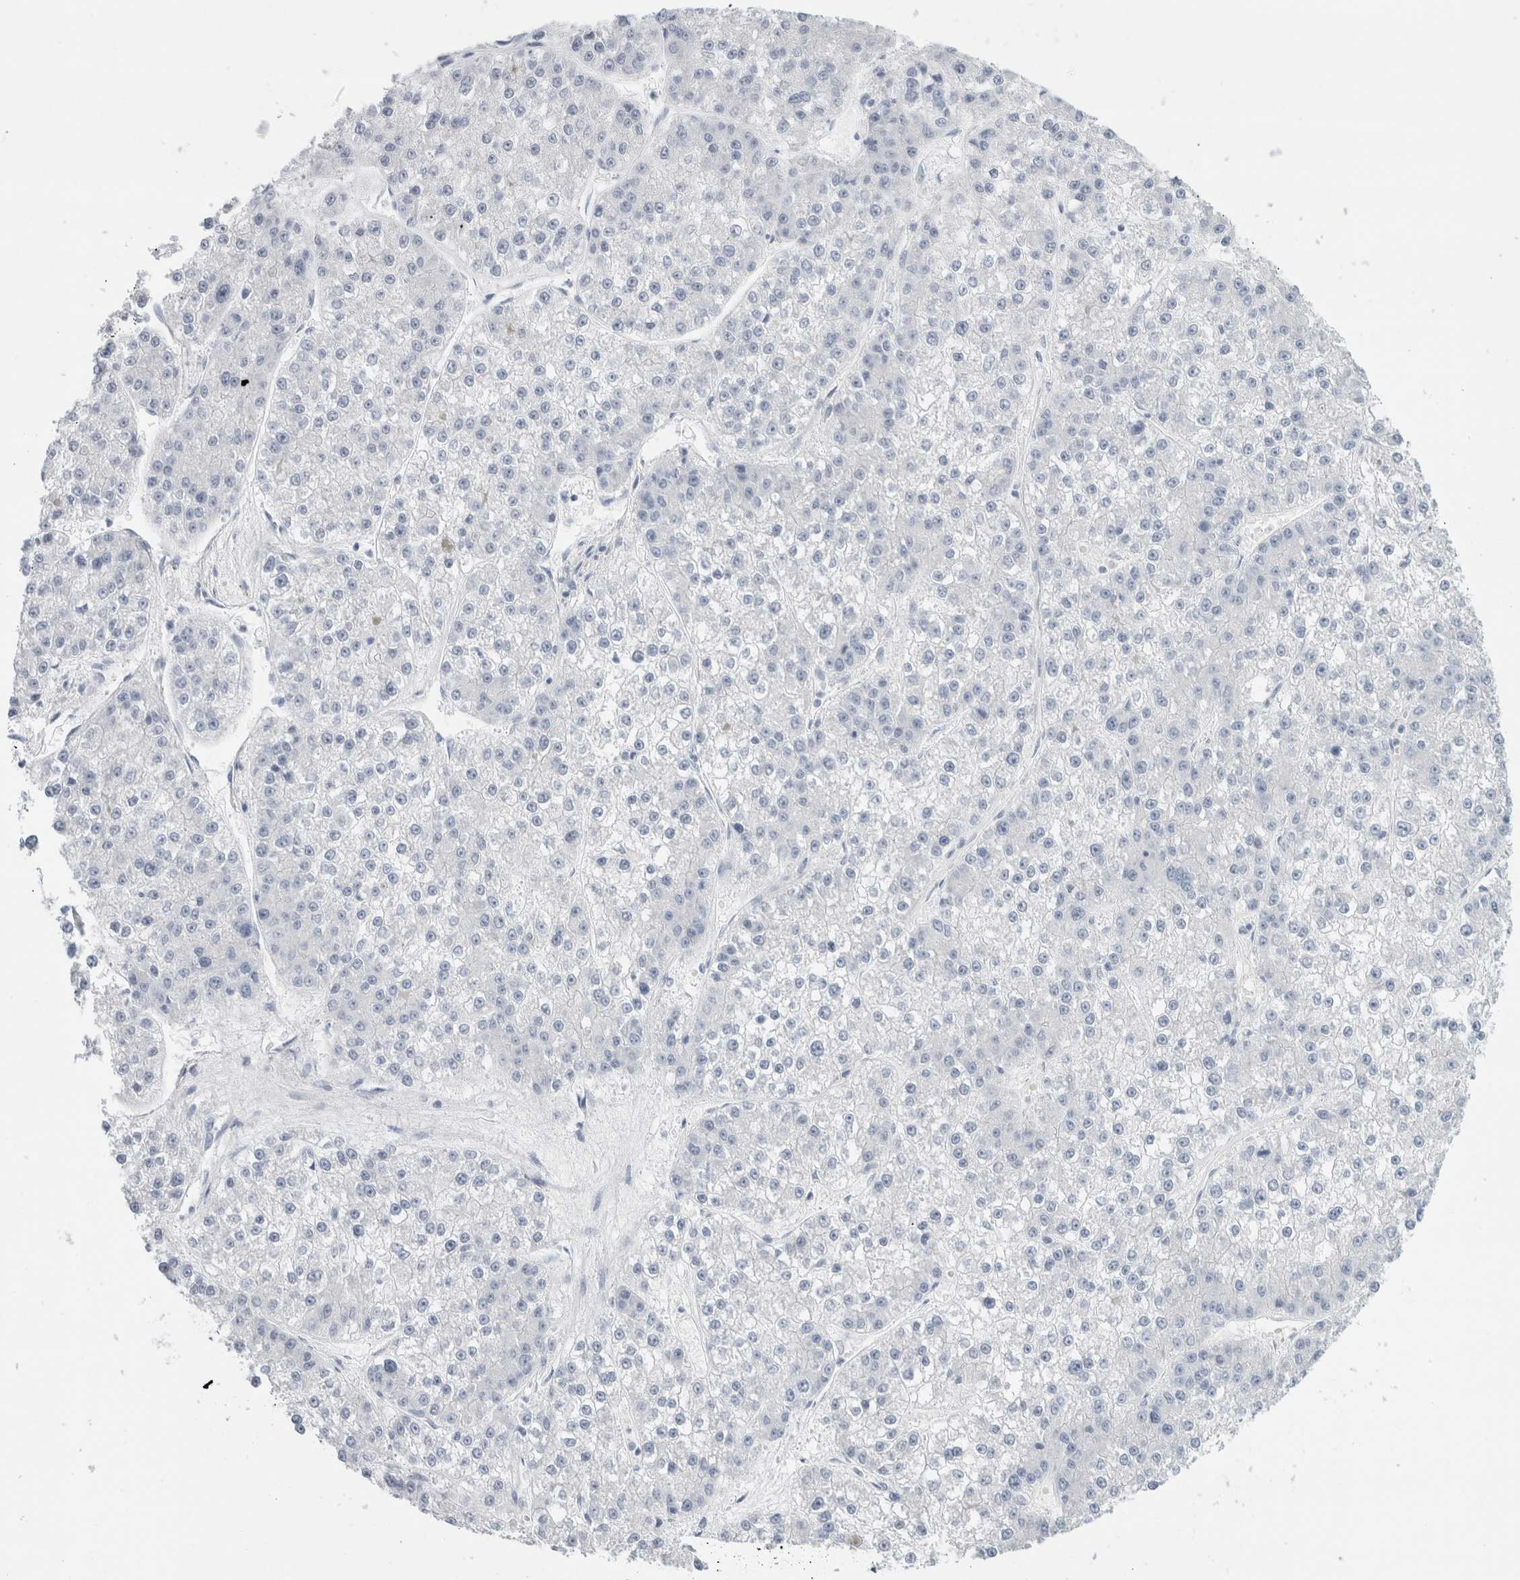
{"staining": {"intensity": "negative", "quantity": "none", "location": "none"}, "tissue": "liver cancer", "cell_type": "Tumor cells", "image_type": "cancer", "snomed": [{"axis": "morphology", "description": "Carcinoma, Hepatocellular, NOS"}, {"axis": "topography", "description": "Liver"}], "caption": "An image of human liver hepatocellular carcinoma is negative for staining in tumor cells.", "gene": "RPH3AL", "patient": {"sex": "female", "age": 73}}